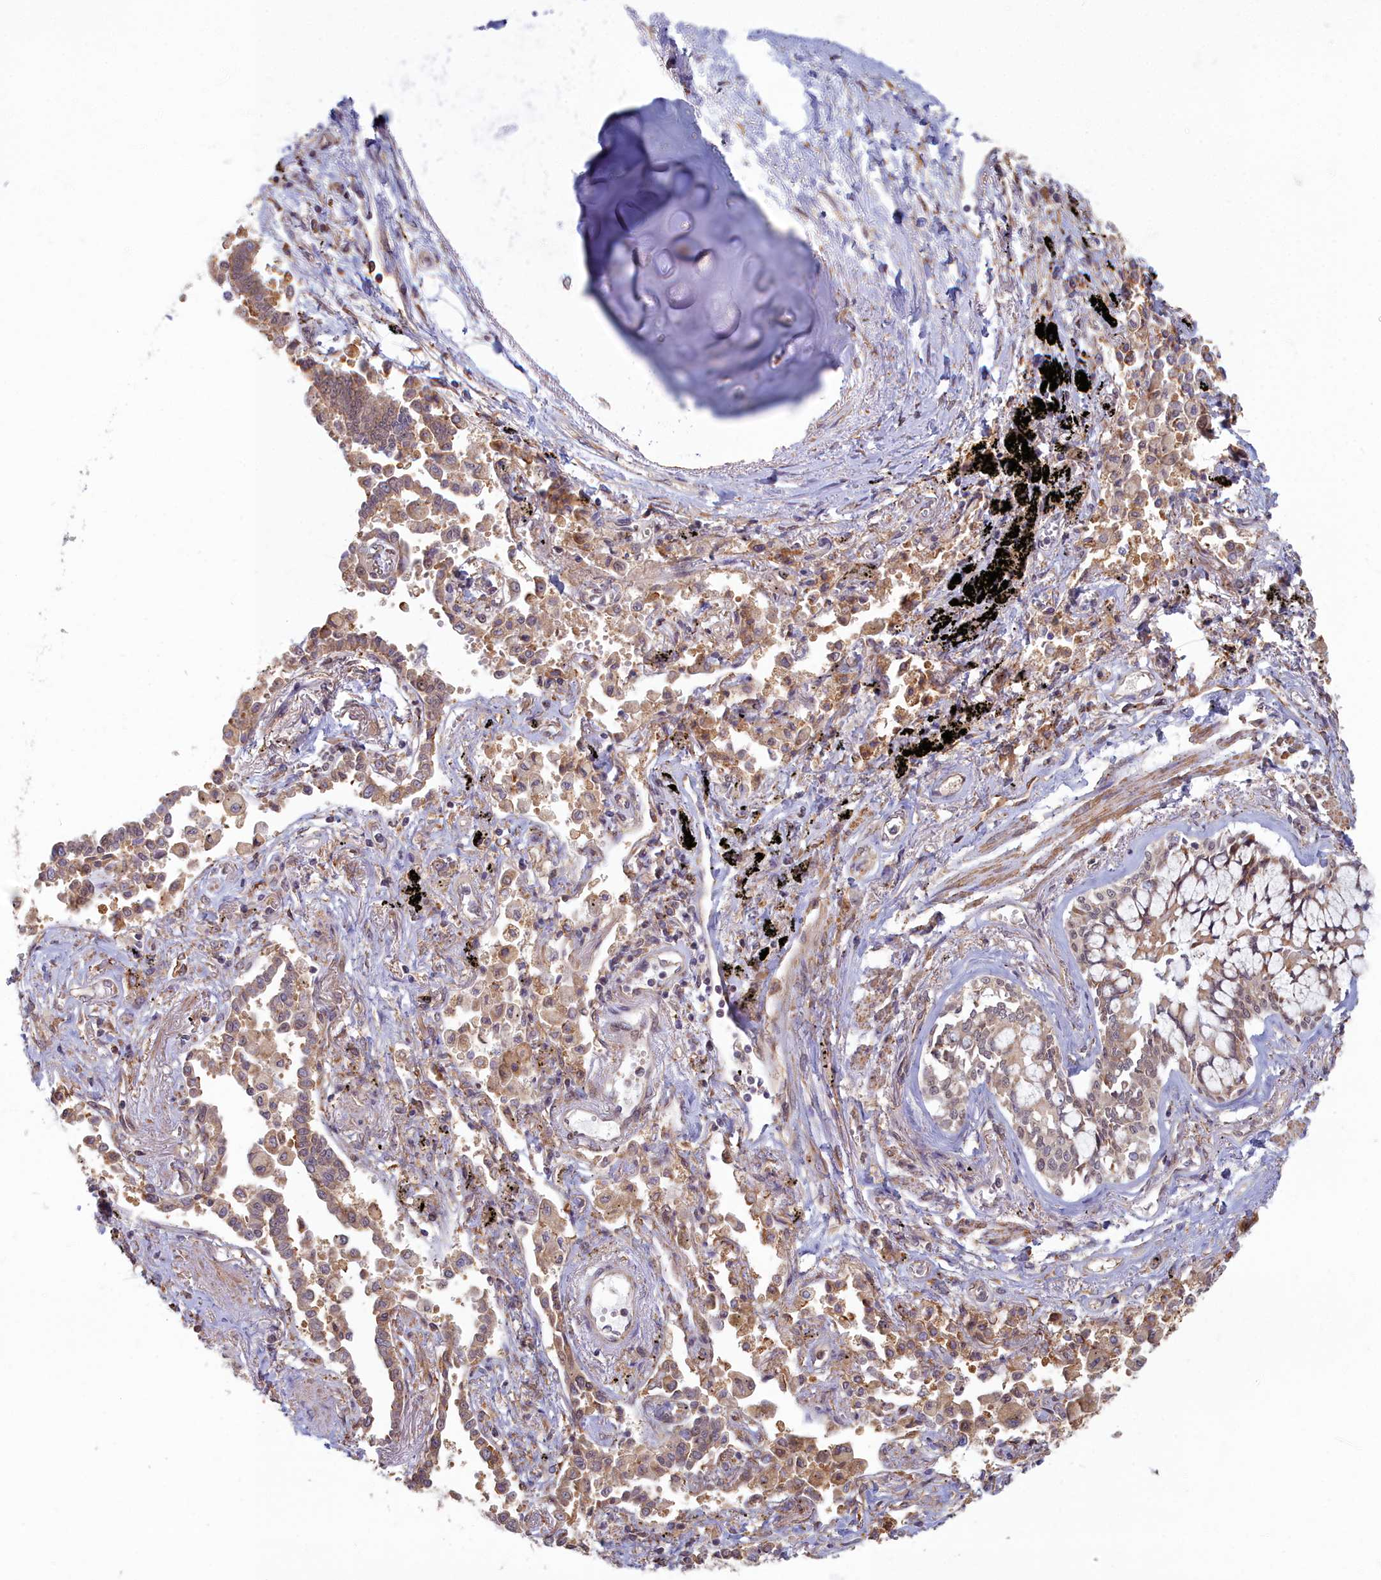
{"staining": {"intensity": "weak", "quantity": ">75%", "location": "cytoplasmic/membranous"}, "tissue": "lung cancer", "cell_type": "Tumor cells", "image_type": "cancer", "snomed": [{"axis": "morphology", "description": "Adenocarcinoma, NOS"}, {"axis": "topography", "description": "Lung"}], "caption": "Human lung adenocarcinoma stained with a brown dye demonstrates weak cytoplasmic/membranous positive expression in about >75% of tumor cells.", "gene": "MAK16", "patient": {"sex": "male", "age": 67}}